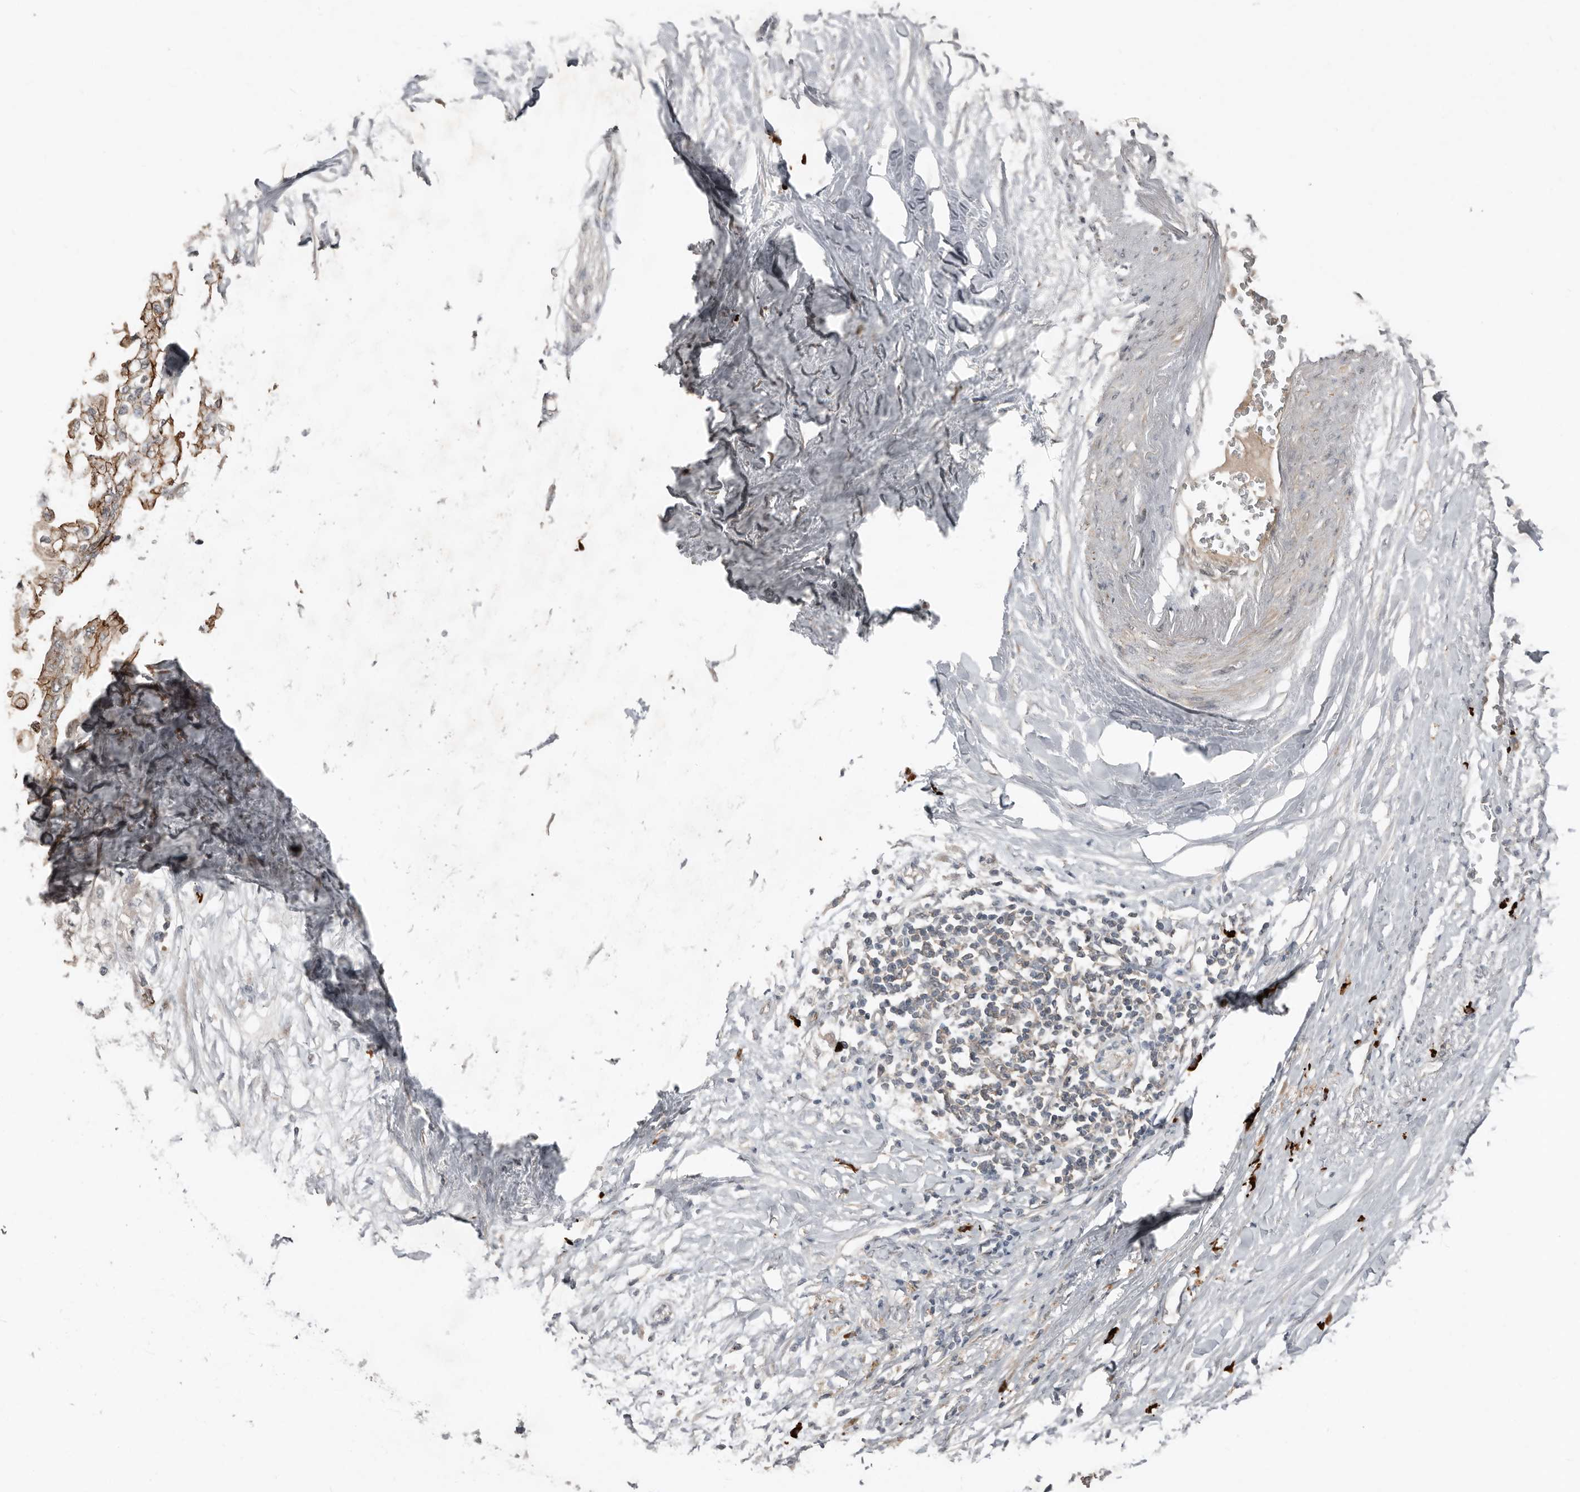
{"staining": {"intensity": "moderate", "quantity": "25%-75%", "location": "cytoplasmic/membranous"}, "tissue": "pancreatic cancer", "cell_type": "Tumor cells", "image_type": "cancer", "snomed": [{"axis": "morphology", "description": "Normal tissue, NOS"}, {"axis": "morphology", "description": "Adenocarcinoma, NOS"}, {"axis": "topography", "description": "Pancreas"}, {"axis": "topography", "description": "Duodenum"}], "caption": "Immunohistochemical staining of human pancreatic adenocarcinoma exhibits medium levels of moderate cytoplasmic/membranous protein positivity in approximately 25%-75% of tumor cells.", "gene": "TEAD3", "patient": {"sex": "female", "age": 60}}